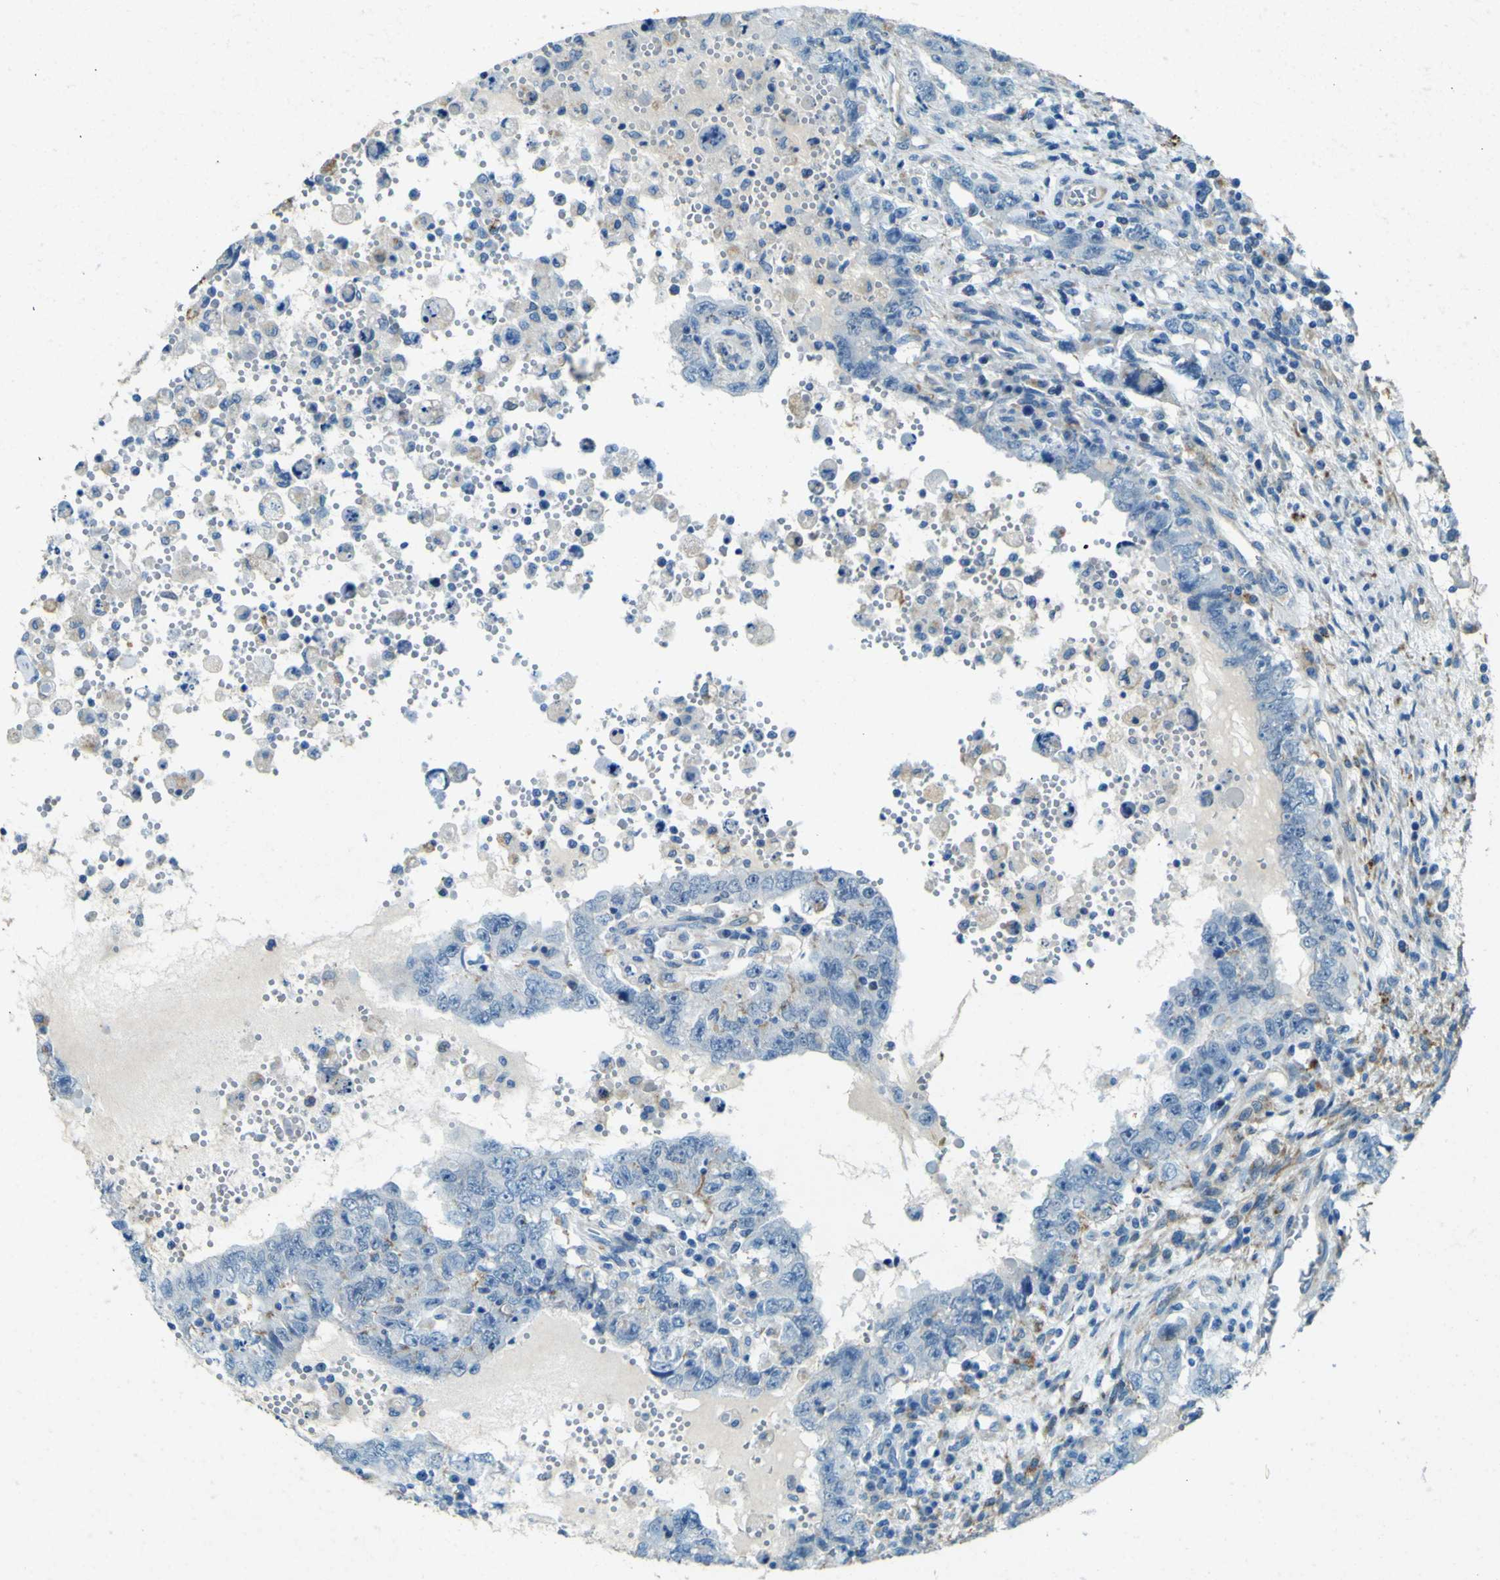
{"staining": {"intensity": "negative", "quantity": "none", "location": "none"}, "tissue": "testis cancer", "cell_type": "Tumor cells", "image_type": "cancer", "snomed": [{"axis": "morphology", "description": "Carcinoma, Embryonal, NOS"}, {"axis": "topography", "description": "Testis"}], "caption": "The histopathology image reveals no significant expression in tumor cells of embryonal carcinoma (testis). (Stains: DAB (3,3'-diaminobenzidine) immunohistochemistry with hematoxylin counter stain, Microscopy: brightfield microscopy at high magnification).", "gene": "PDE9A", "patient": {"sex": "male", "age": 26}}